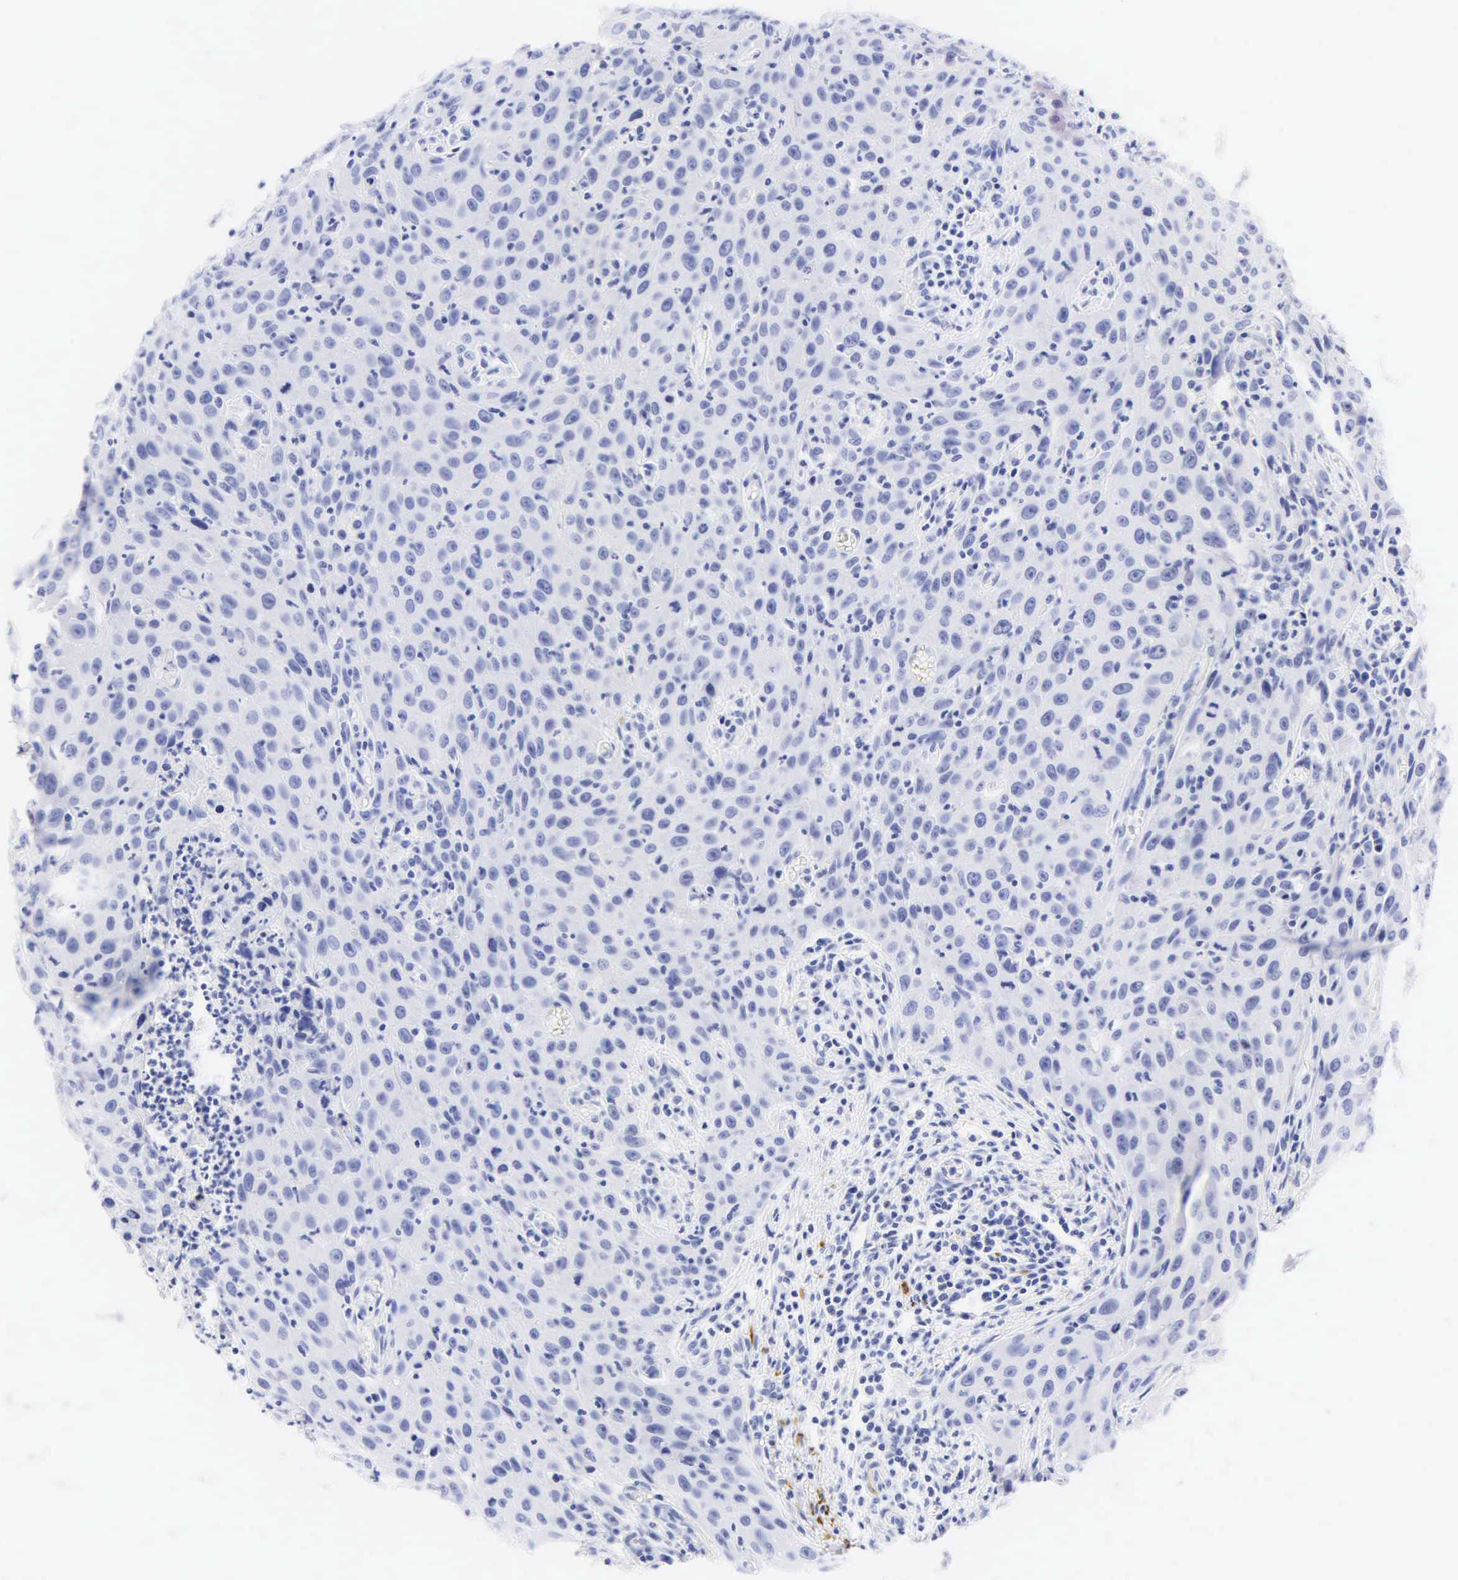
{"staining": {"intensity": "negative", "quantity": "none", "location": "none"}, "tissue": "urothelial cancer", "cell_type": "Tumor cells", "image_type": "cancer", "snomed": [{"axis": "morphology", "description": "Urothelial carcinoma, High grade"}, {"axis": "topography", "description": "Urinary bladder"}], "caption": "An immunohistochemistry (IHC) photomicrograph of high-grade urothelial carcinoma is shown. There is no staining in tumor cells of high-grade urothelial carcinoma.", "gene": "DES", "patient": {"sex": "male", "age": 66}}